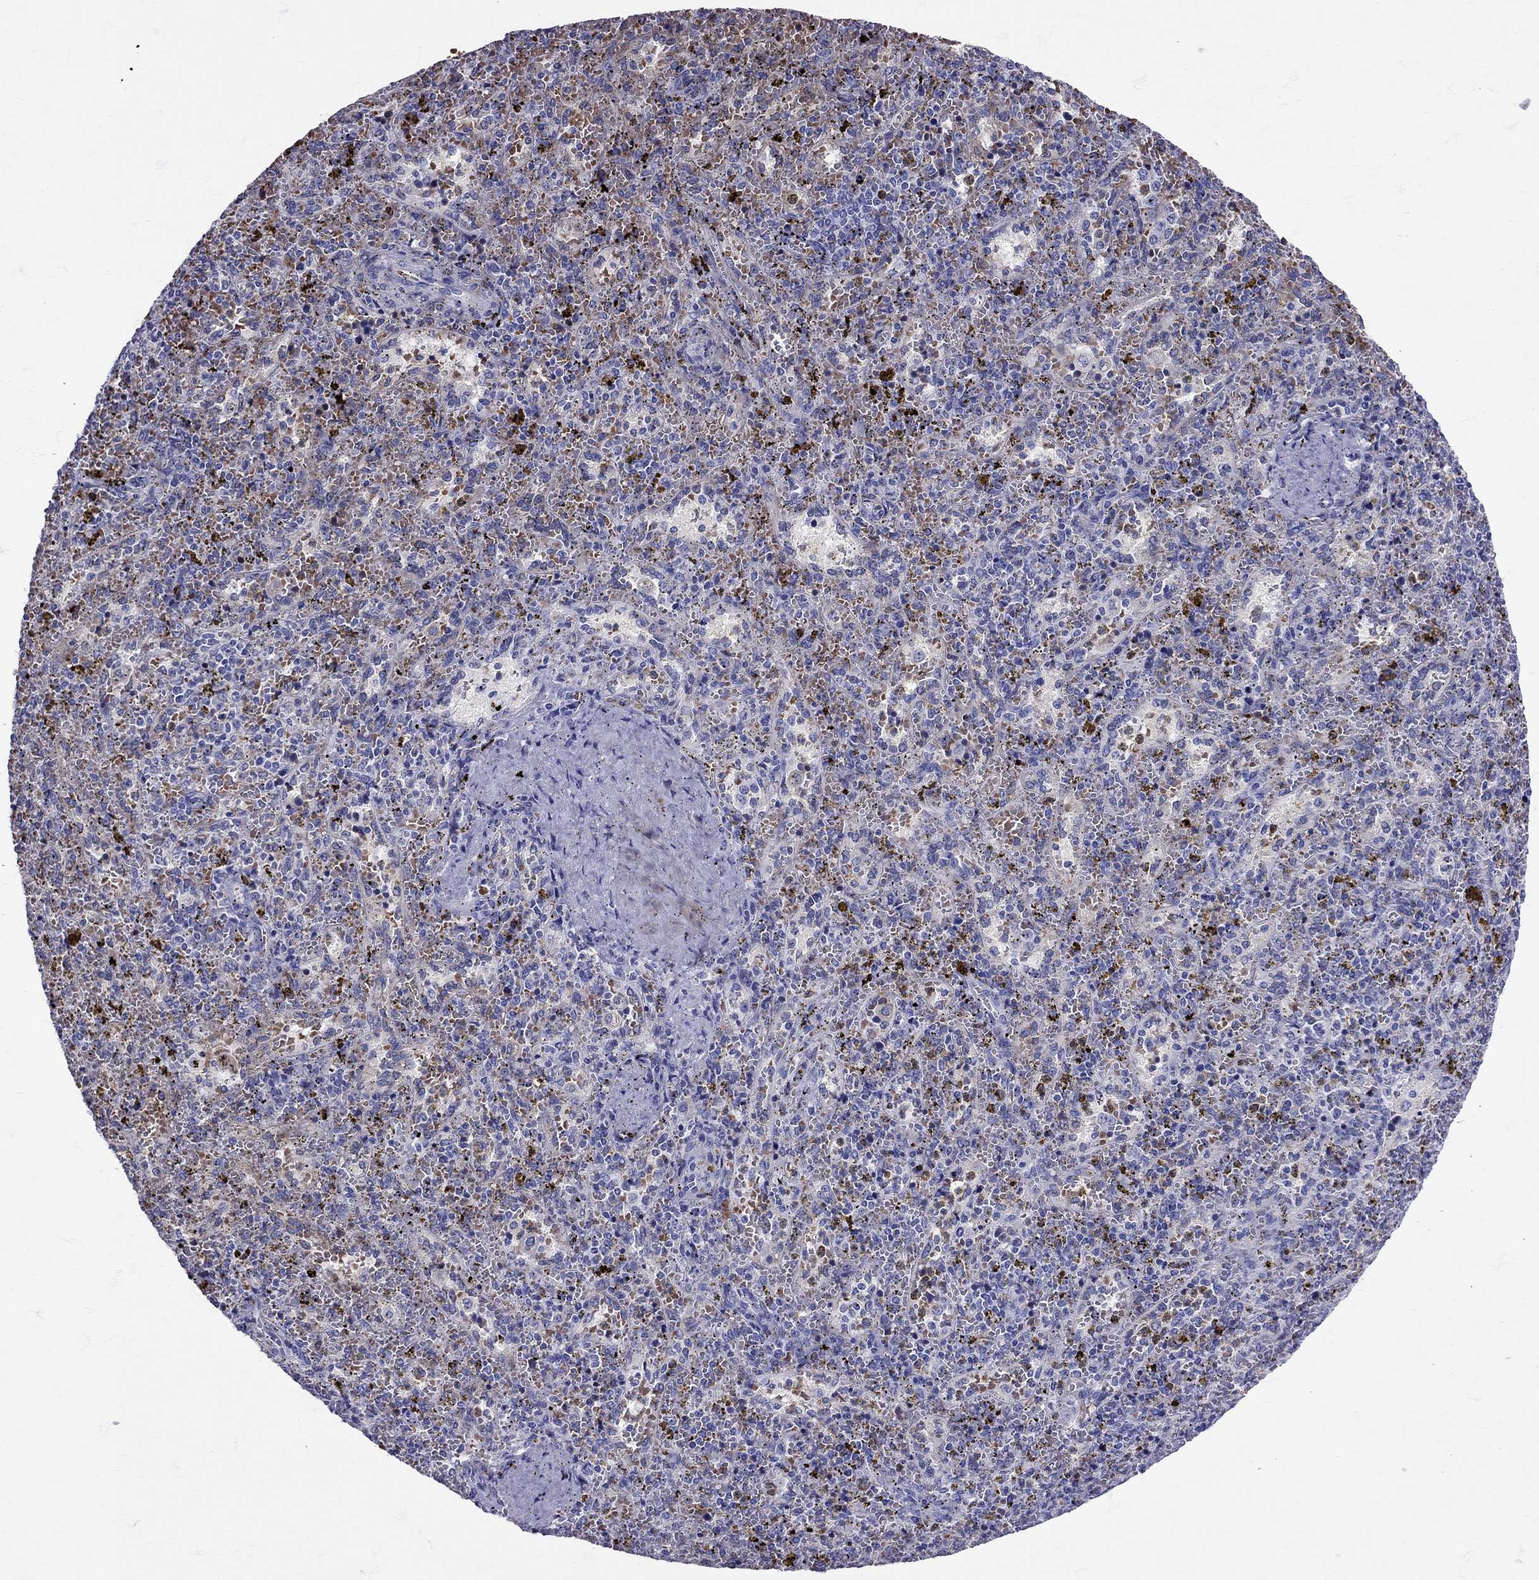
{"staining": {"intensity": "negative", "quantity": "none", "location": "none"}, "tissue": "spleen", "cell_type": "Cells in red pulp", "image_type": "normal", "snomed": [{"axis": "morphology", "description": "Normal tissue, NOS"}, {"axis": "topography", "description": "Spleen"}], "caption": "DAB (3,3'-diaminobenzidine) immunohistochemical staining of benign human spleen reveals no significant staining in cells in red pulp.", "gene": "TBR1", "patient": {"sex": "female", "age": 50}}